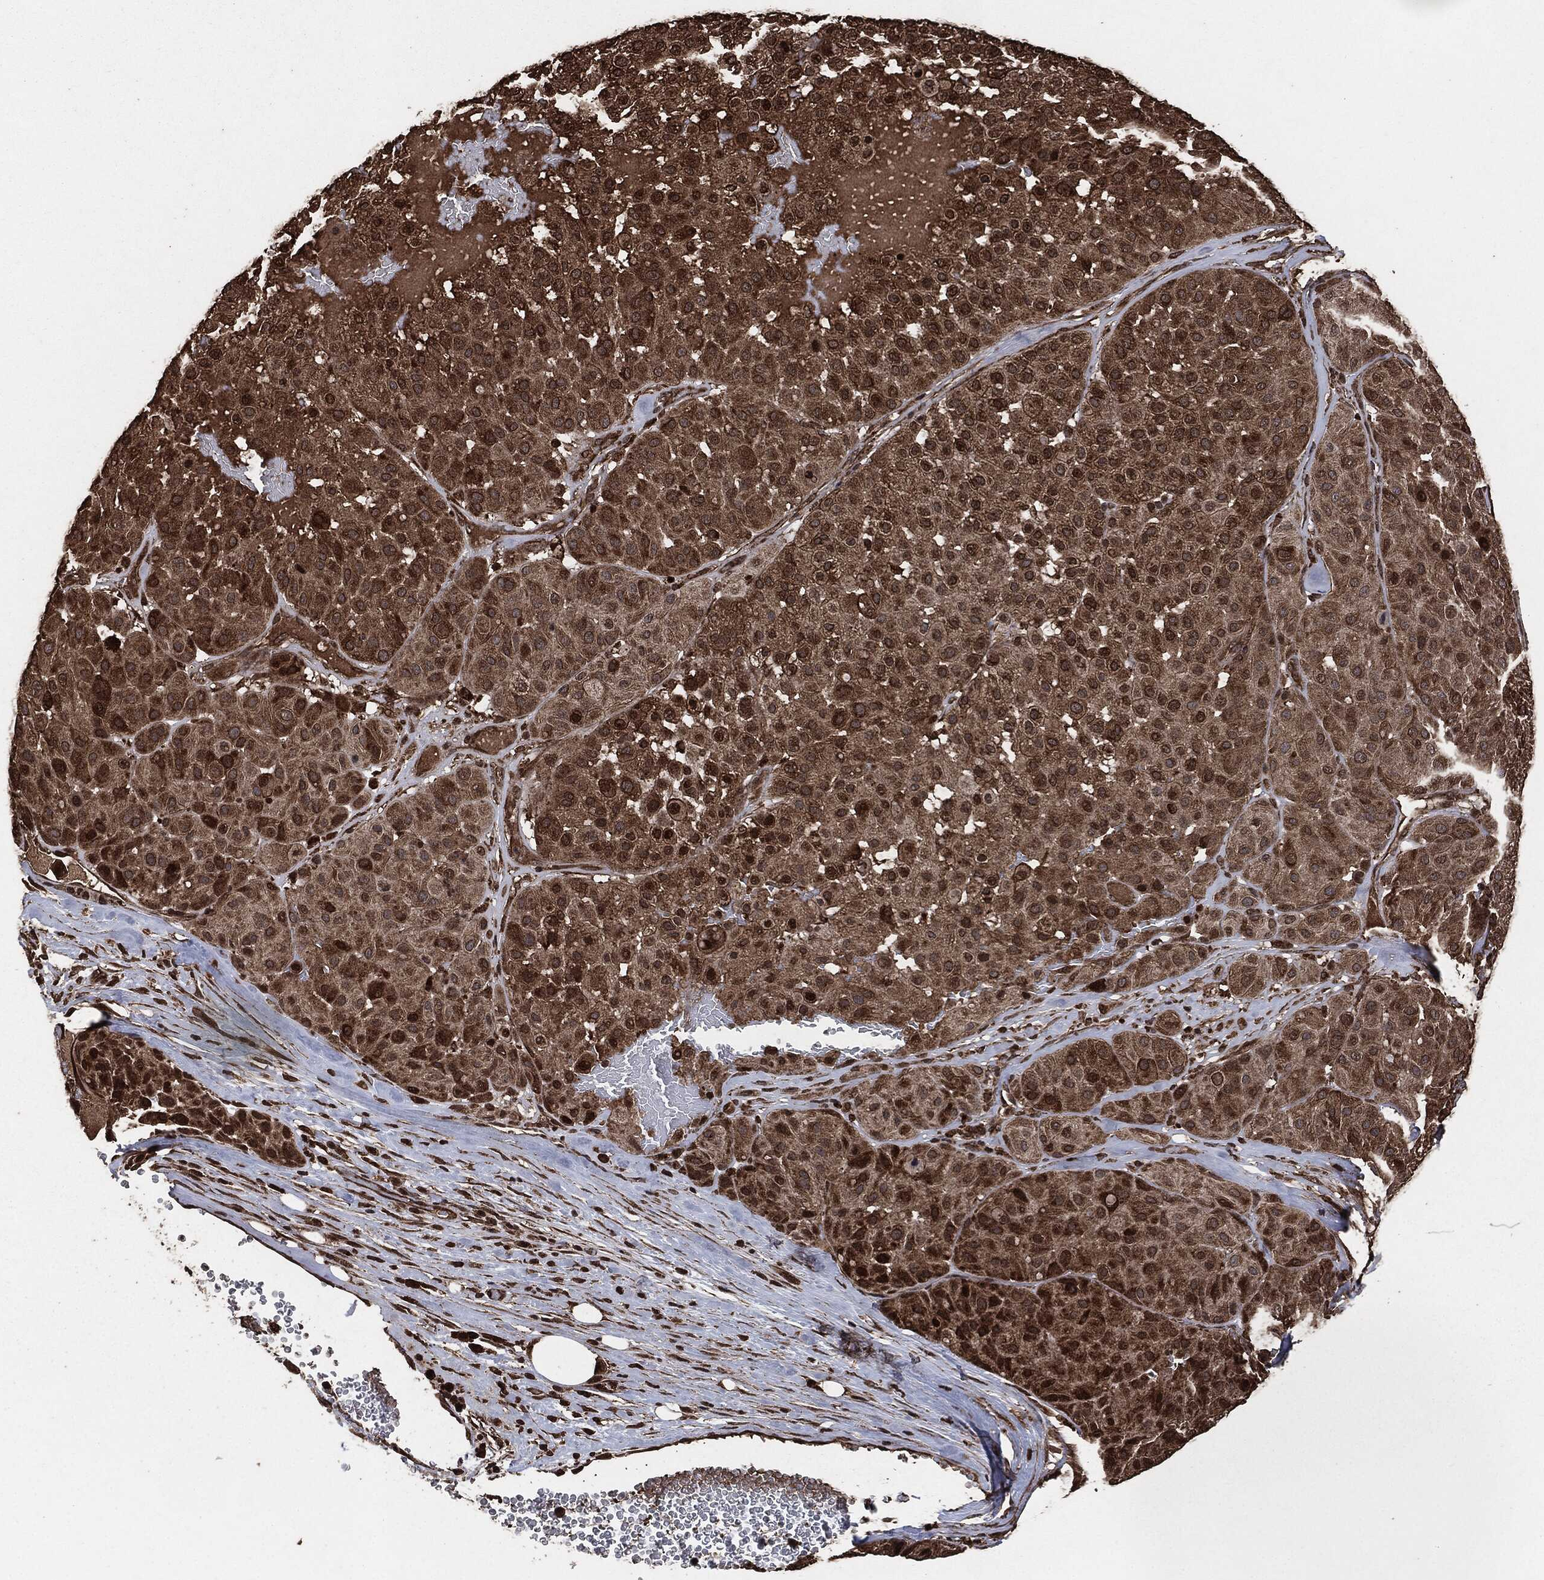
{"staining": {"intensity": "strong", "quantity": "<25%", "location": "cytoplasmic/membranous,nuclear"}, "tissue": "melanoma", "cell_type": "Tumor cells", "image_type": "cancer", "snomed": [{"axis": "morphology", "description": "Malignant melanoma, Metastatic site"}, {"axis": "topography", "description": "Smooth muscle"}], "caption": "Immunohistochemical staining of malignant melanoma (metastatic site) reveals medium levels of strong cytoplasmic/membranous and nuclear positivity in about <25% of tumor cells.", "gene": "EGFR", "patient": {"sex": "male", "age": 41}}